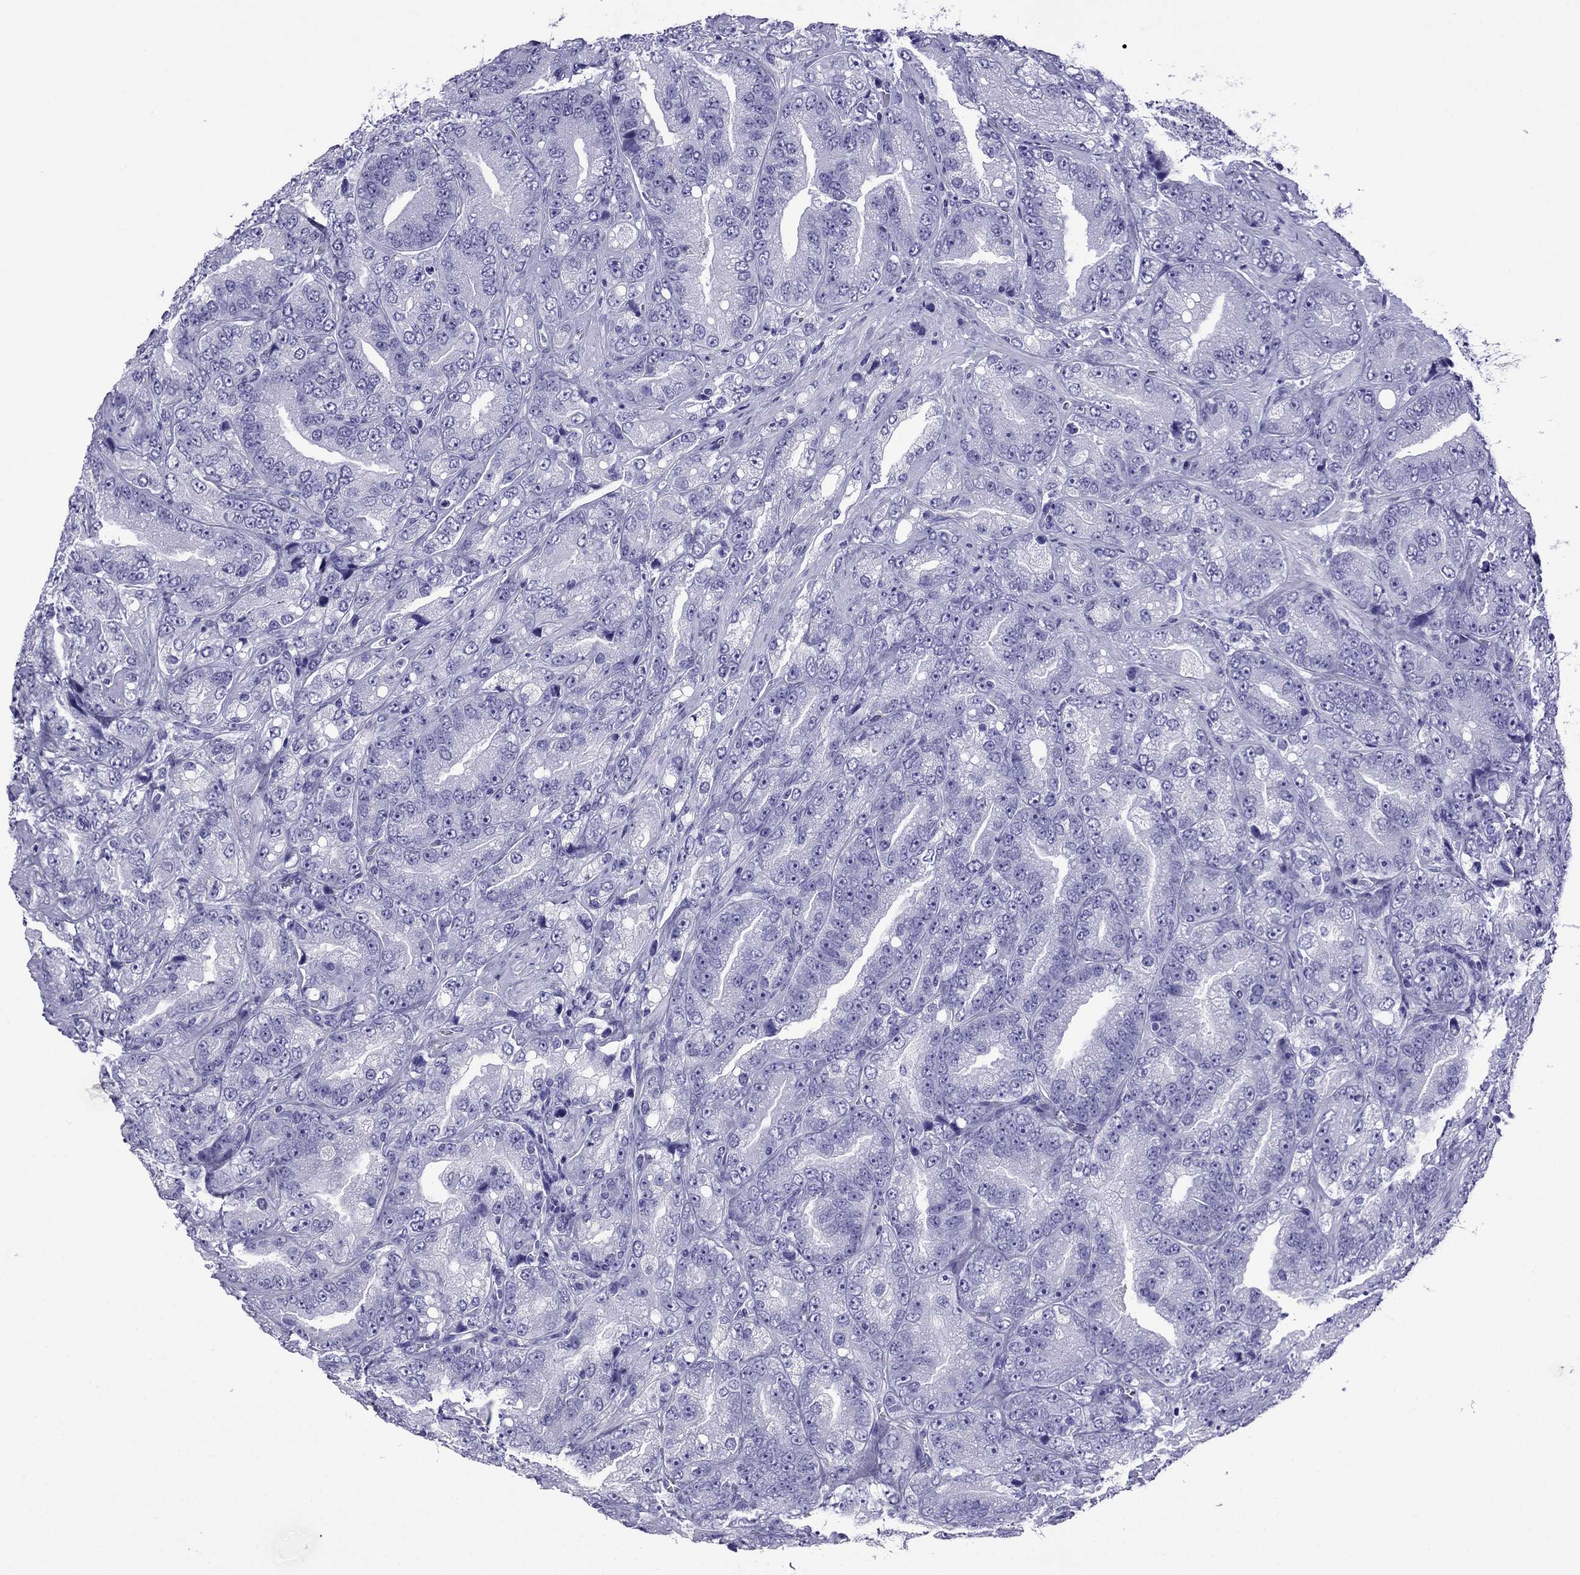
{"staining": {"intensity": "negative", "quantity": "none", "location": "none"}, "tissue": "prostate cancer", "cell_type": "Tumor cells", "image_type": "cancer", "snomed": [{"axis": "morphology", "description": "Adenocarcinoma, NOS"}, {"axis": "topography", "description": "Prostate"}], "caption": "Tumor cells are negative for brown protein staining in prostate cancer.", "gene": "ARR3", "patient": {"sex": "male", "age": 63}}